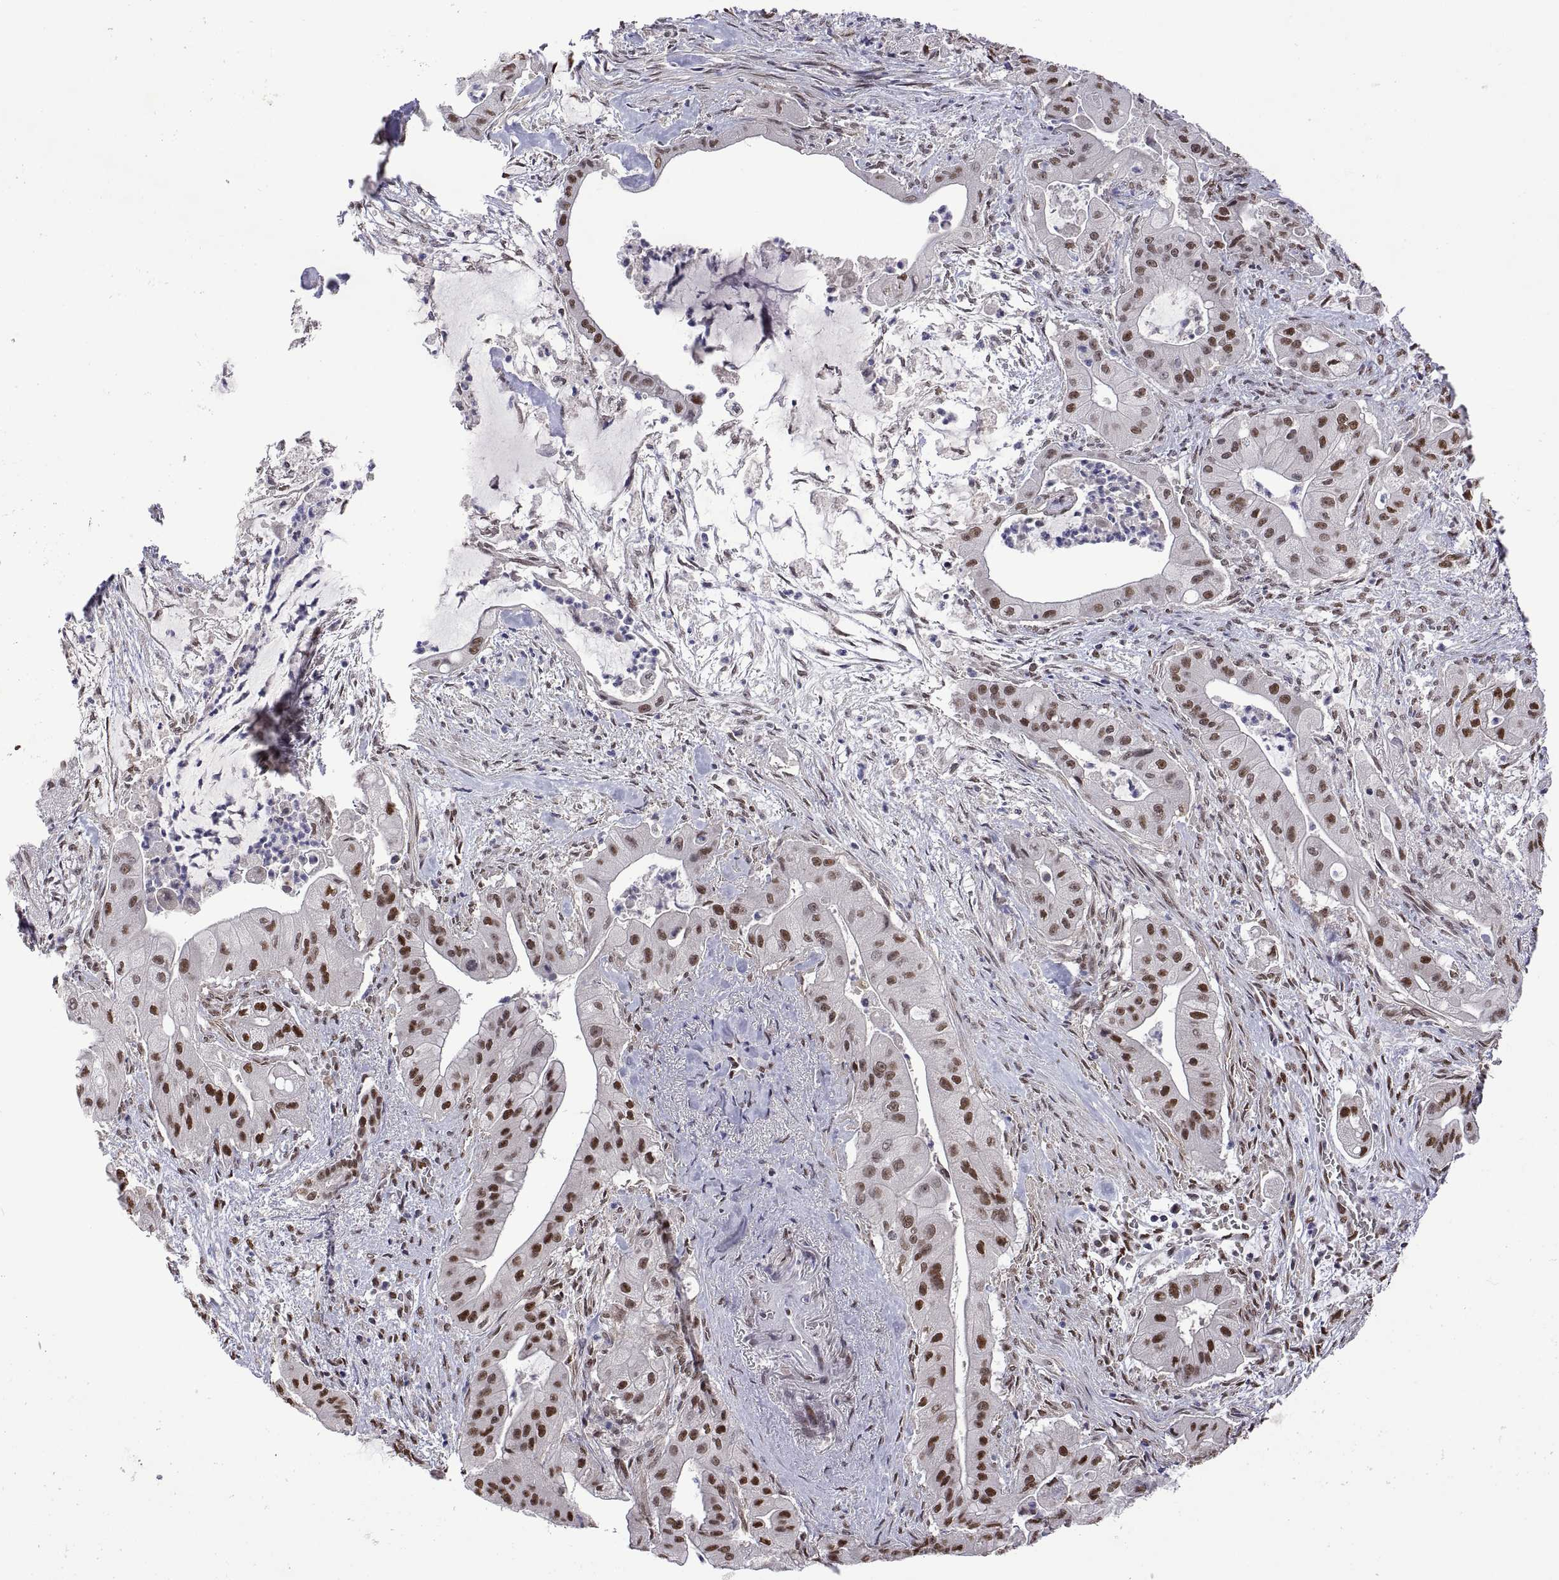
{"staining": {"intensity": "strong", "quantity": "25%-75%", "location": "nuclear"}, "tissue": "pancreatic cancer", "cell_type": "Tumor cells", "image_type": "cancer", "snomed": [{"axis": "morphology", "description": "Normal tissue, NOS"}, {"axis": "morphology", "description": "Inflammation, NOS"}, {"axis": "morphology", "description": "Adenocarcinoma, NOS"}, {"axis": "topography", "description": "Pancreas"}], "caption": "Protein expression analysis of adenocarcinoma (pancreatic) reveals strong nuclear expression in about 25%-75% of tumor cells.", "gene": "NR4A1", "patient": {"sex": "male", "age": 57}}